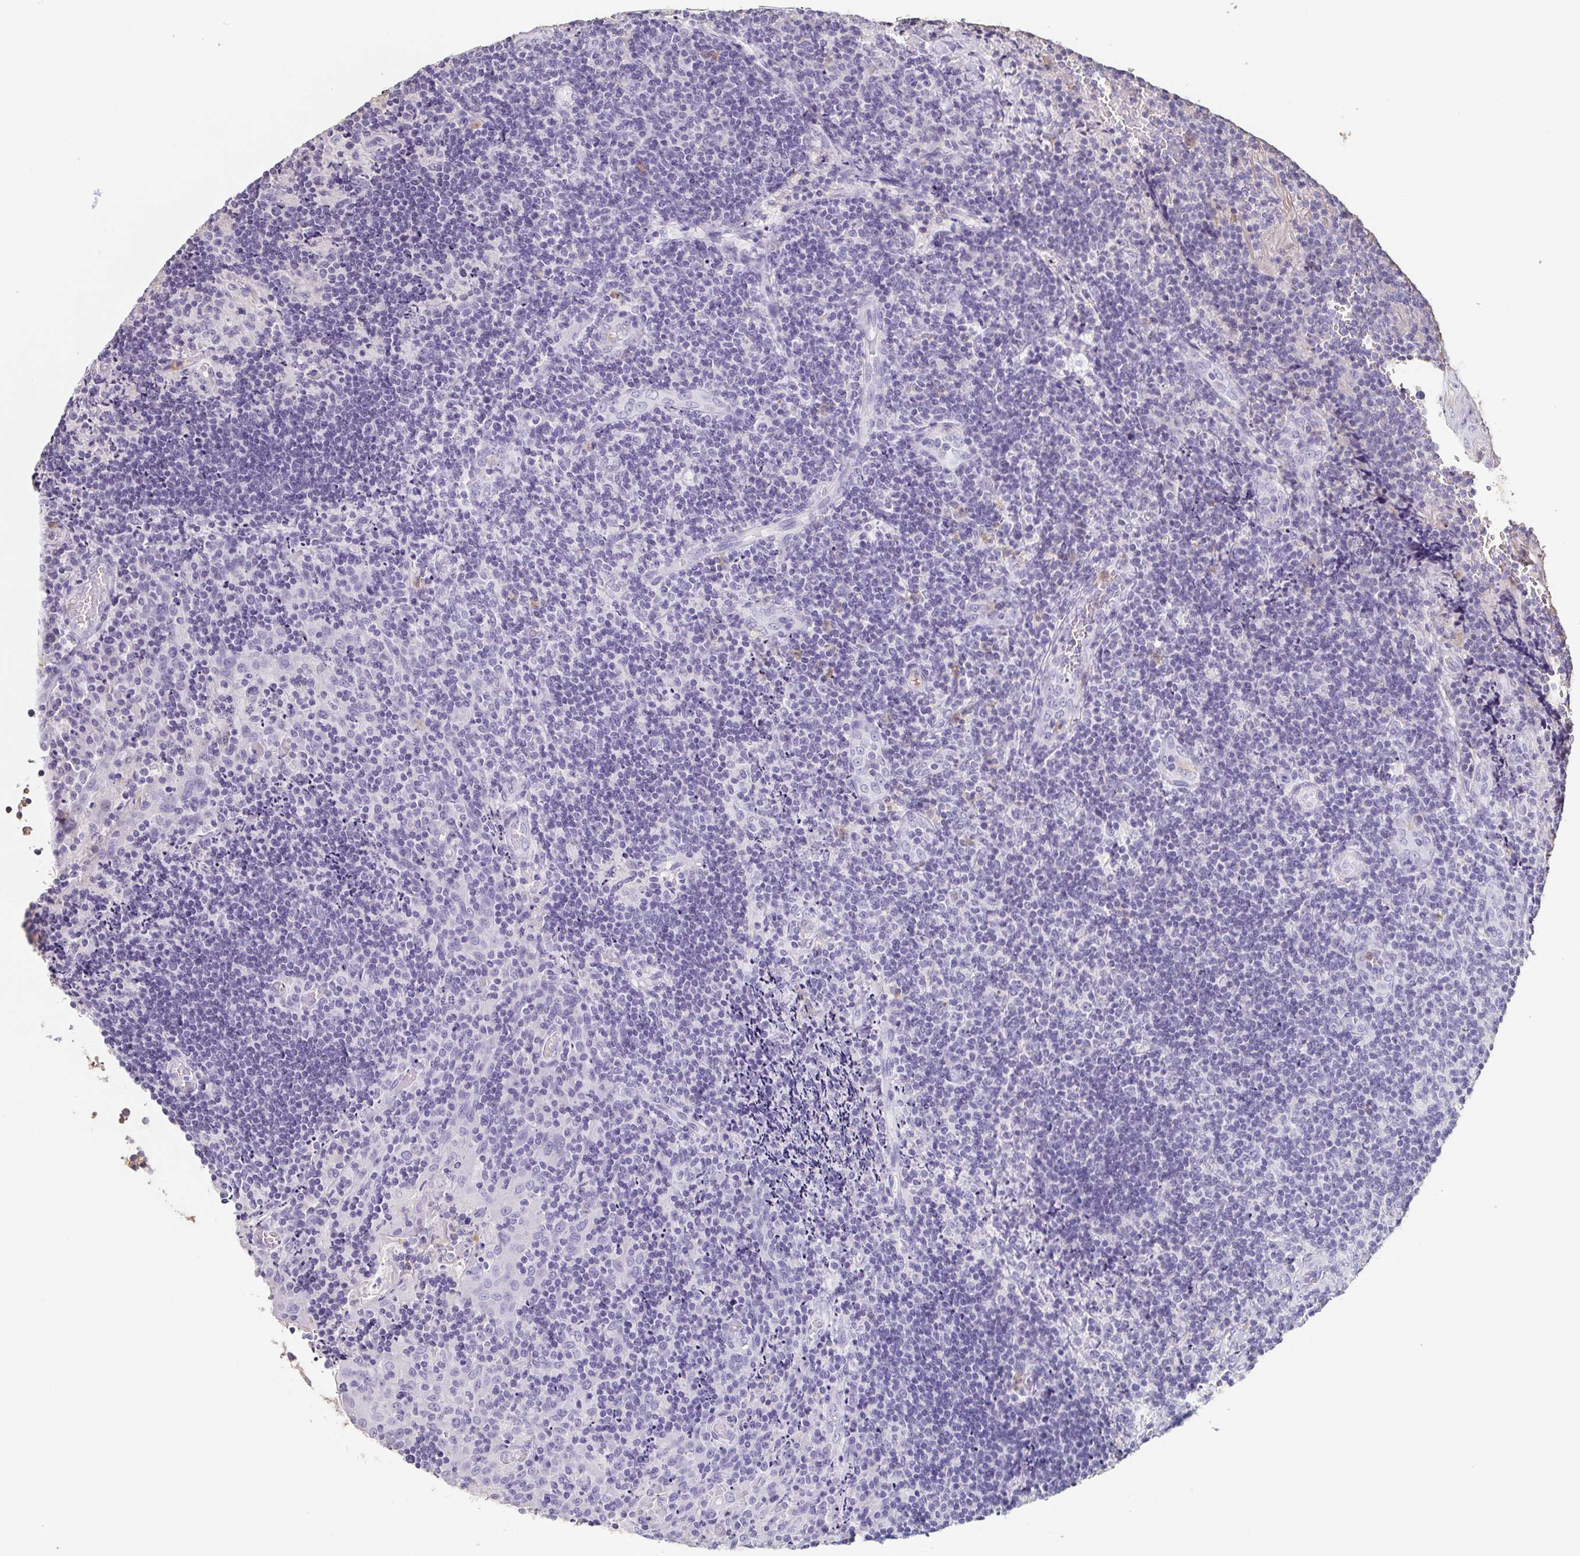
{"staining": {"intensity": "negative", "quantity": "none", "location": "none"}, "tissue": "tonsil", "cell_type": "Non-germinal center cells", "image_type": "normal", "snomed": [{"axis": "morphology", "description": "Normal tissue, NOS"}, {"axis": "topography", "description": "Tonsil"}], "caption": "This is a photomicrograph of immunohistochemistry staining of normal tonsil, which shows no positivity in non-germinal center cells. (DAB immunohistochemistry visualized using brightfield microscopy, high magnification).", "gene": "BPIFA2", "patient": {"sex": "male", "age": 17}}